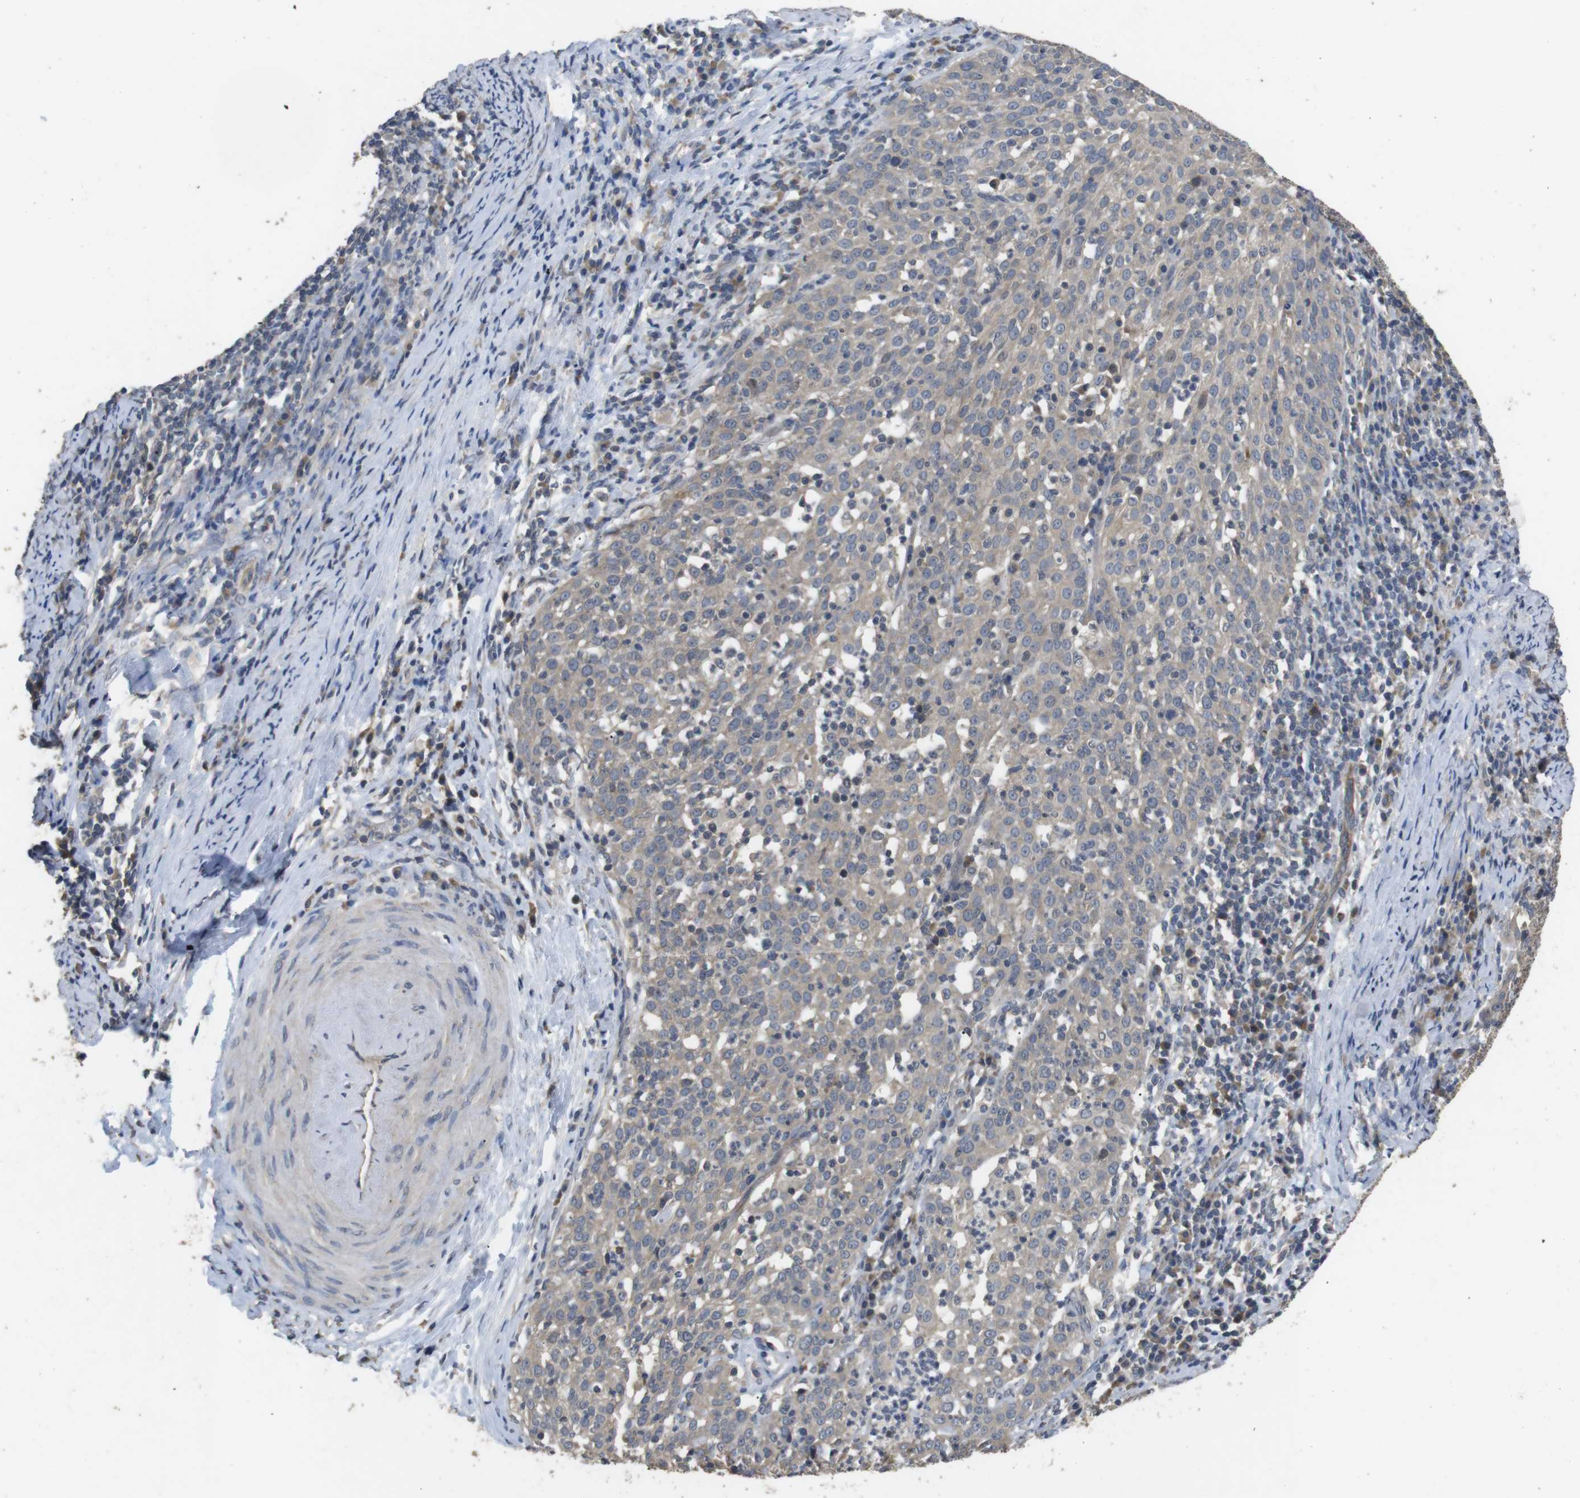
{"staining": {"intensity": "weak", "quantity": ">75%", "location": "cytoplasmic/membranous"}, "tissue": "cervical cancer", "cell_type": "Tumor cells", "image_type": "cancer", "snomed": [{"axis": "morphology", "description": "Squamous cell carcinoma, NOS"}, {"axis": "topography", "description": "Cervix"}], "caption": "Immunohistochemical staining of cervical cancer reveals low levels of weak cytoplasmic/membranous protein positivity in about >75% of tumor cells.", "gene": "ADGRL3", "patient": {"sex": "female", "age": 51}}